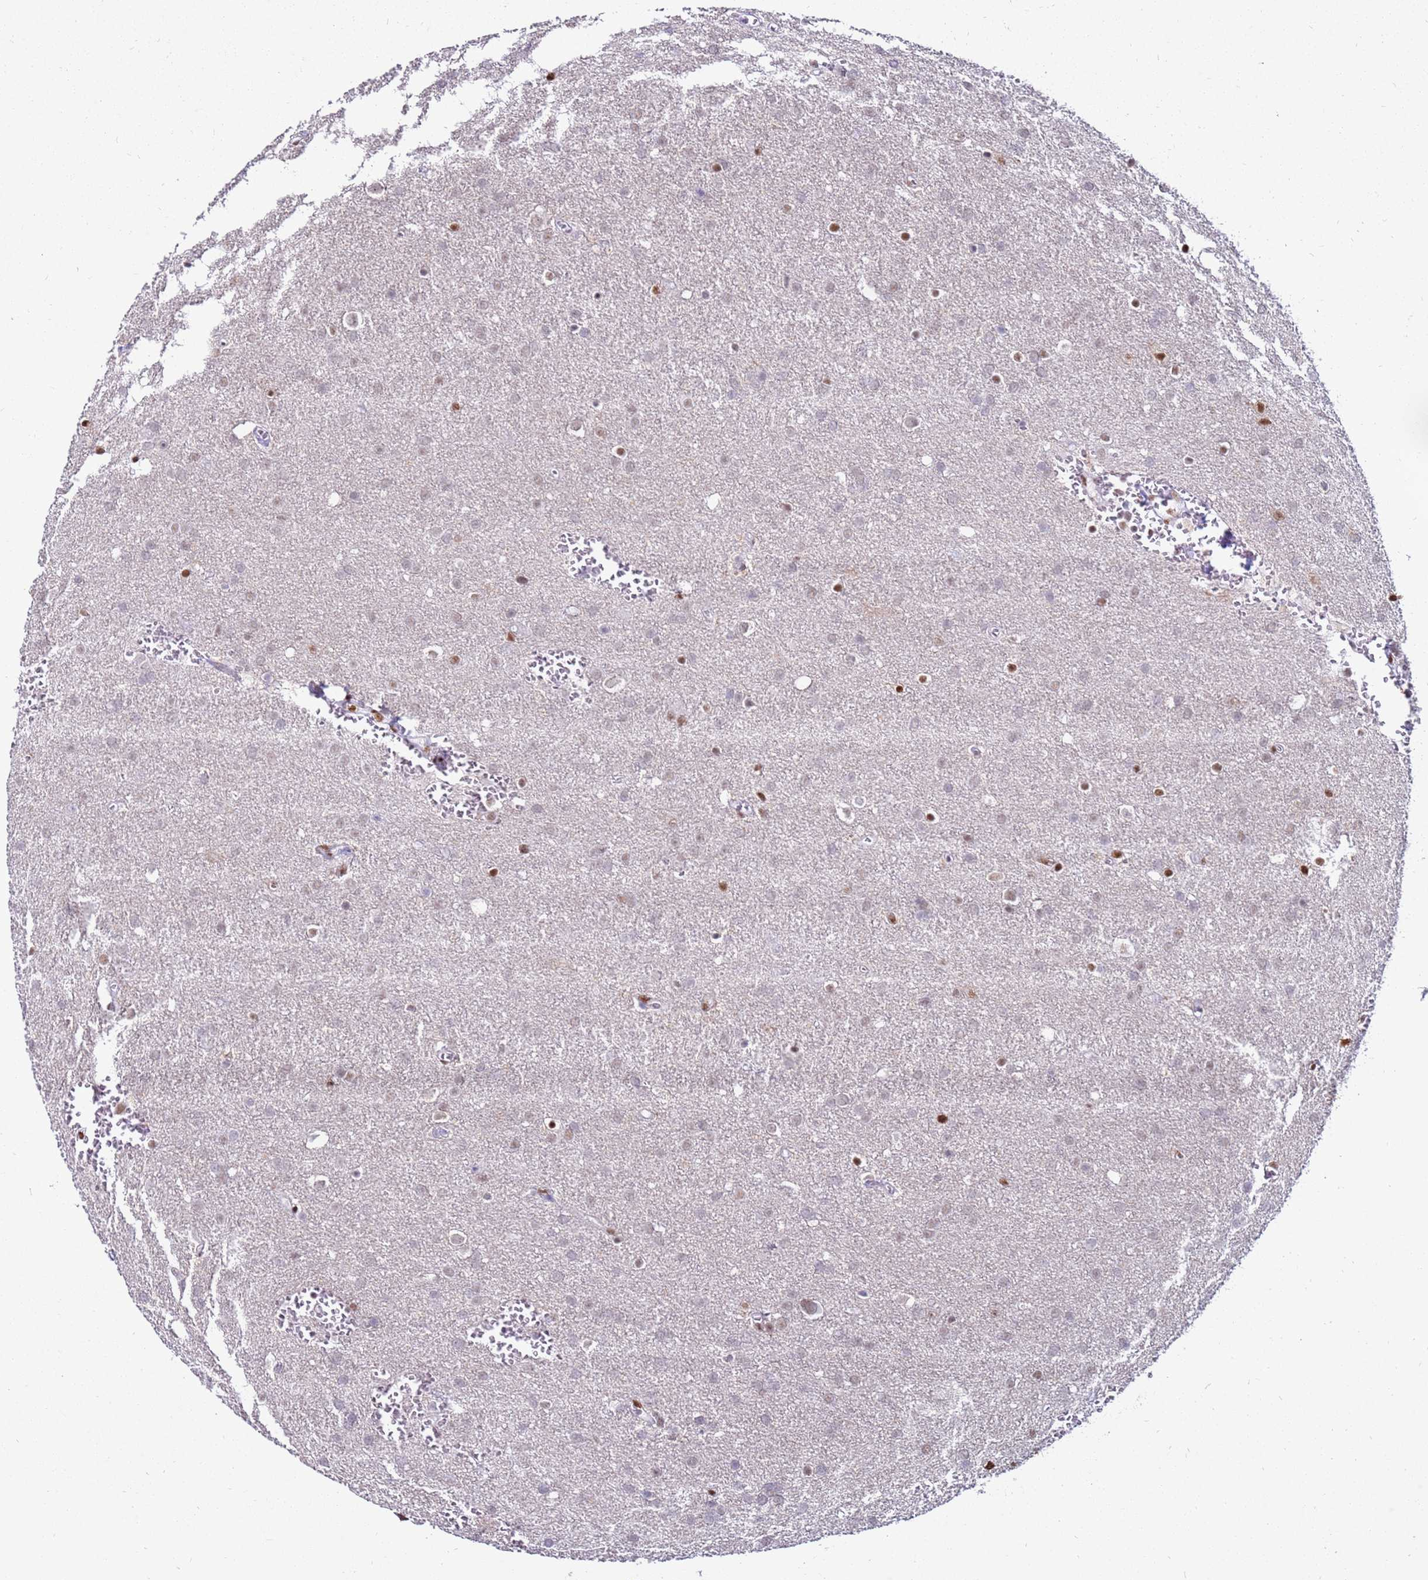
{"staining": {"intensity": "strong", "quantity": "25%-75%", "location": "nuclear"}, "tissue": "glioma", "cell_type": "Tumor cells", "image_type": "cancer", "snomed": [{"axis": "morphology", "description": "Glioma, malignant, Low grade"}, {"axis": "topography", "description": "Brain"}], "caption": "Immunohistochemical staining of glioma demonstrates high levels of strong nuclear expression in approximately 25%-75% of tumor cells.", "gene": "KPNA4", "patient": {"sex": "female", "age": 32}}